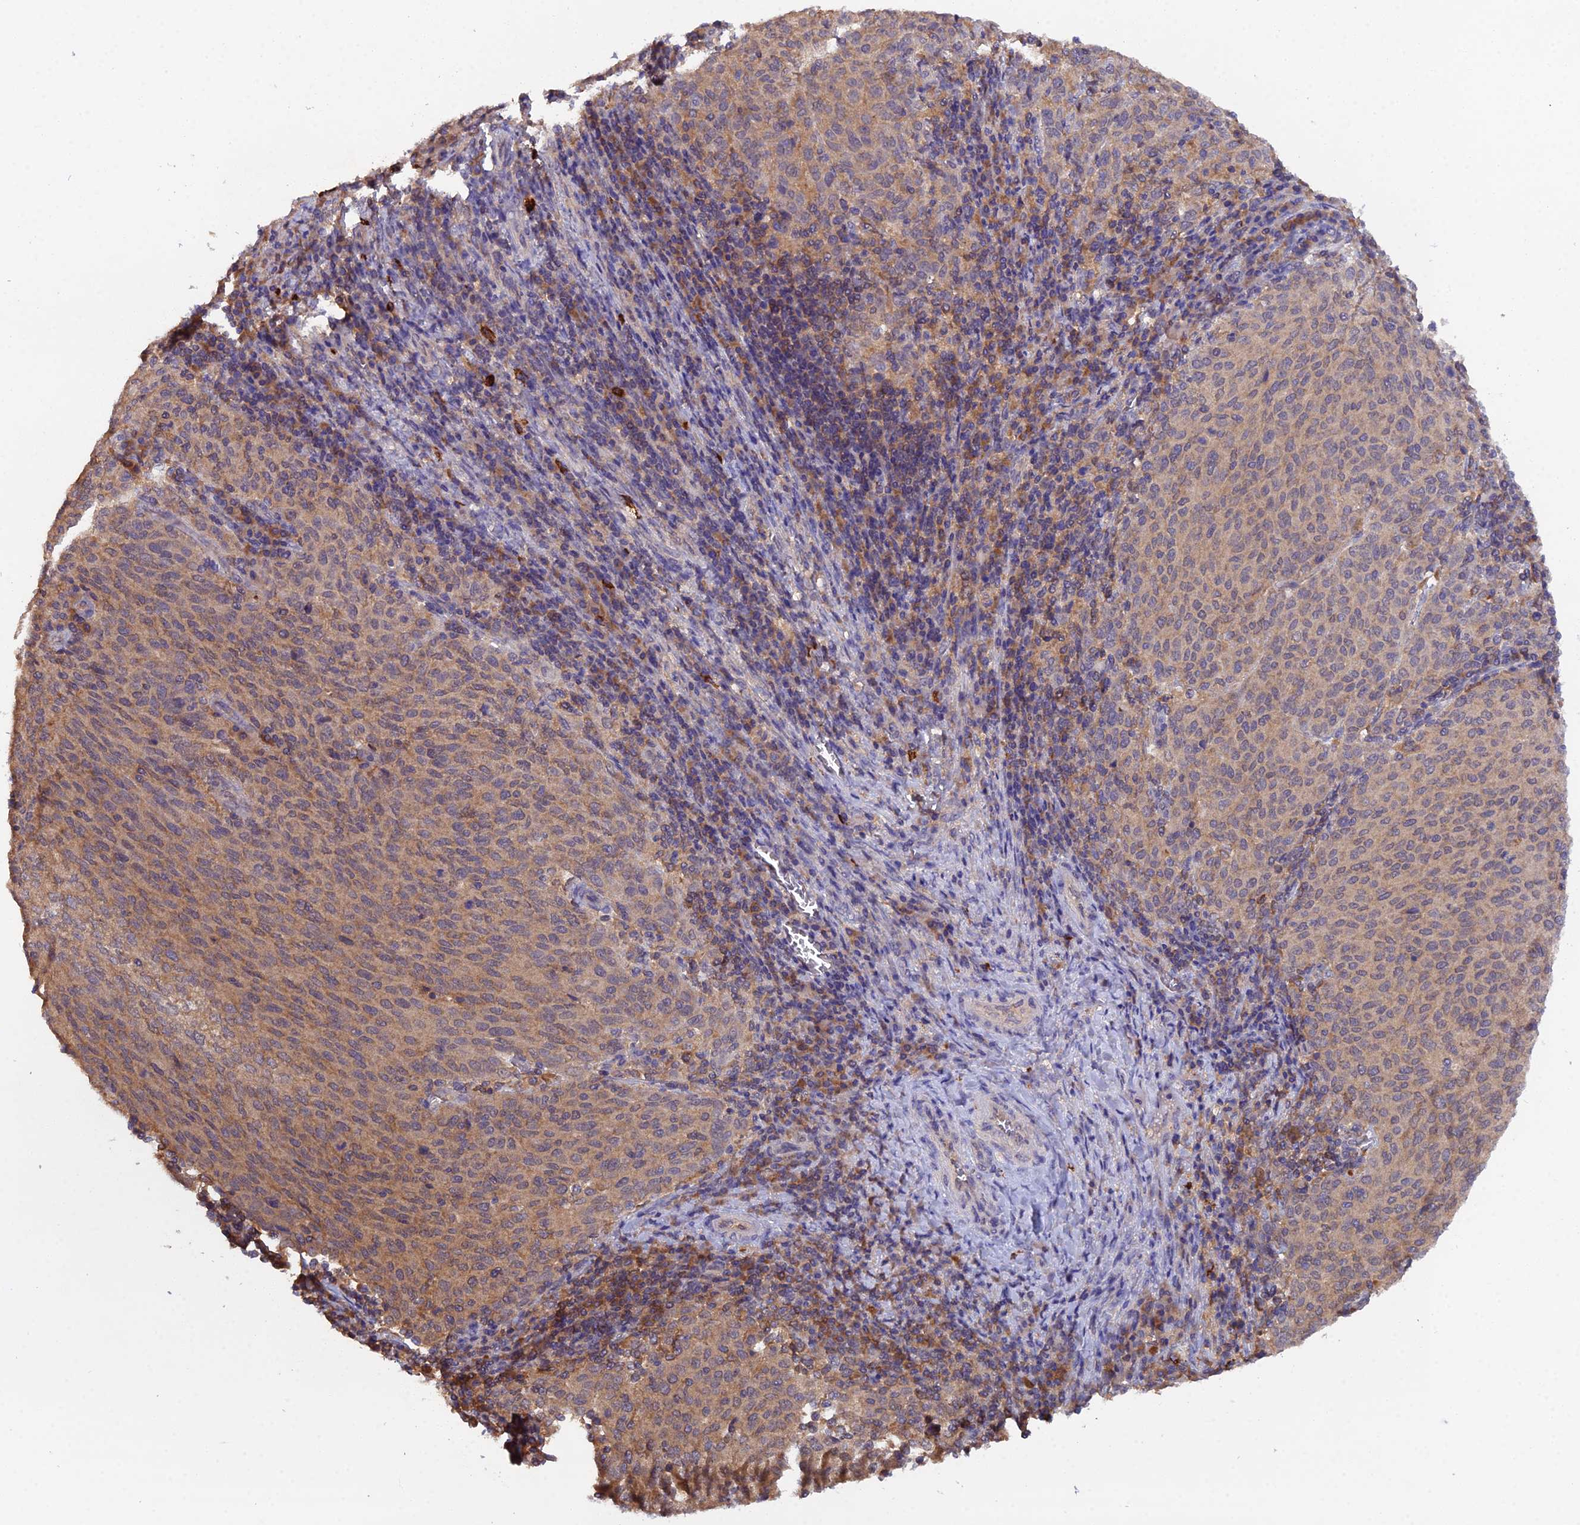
{"staining": {"intensity": "weak", "quantity": "25%-75%", "location": "cytoplasmic/membranous"}, "tissue": "cervical cancer", "cell_type": "Tumor cells", "image_type": "cancer", "snomed": [{"axis": "morphology", "description": "Squamous cell carcinoma, NOS"}, {"axis": "topography", "description": "Cervix"}], "caption": "About 25%-75% of tumor cells in human squamous cell carcinoma (cervical) reveal weak cytoplasmic/membranous protein positivity as visualized by brown immunohistochemical staining.", "gene": "TMEM258", "patient": {"sex": "female", "age": 46}}